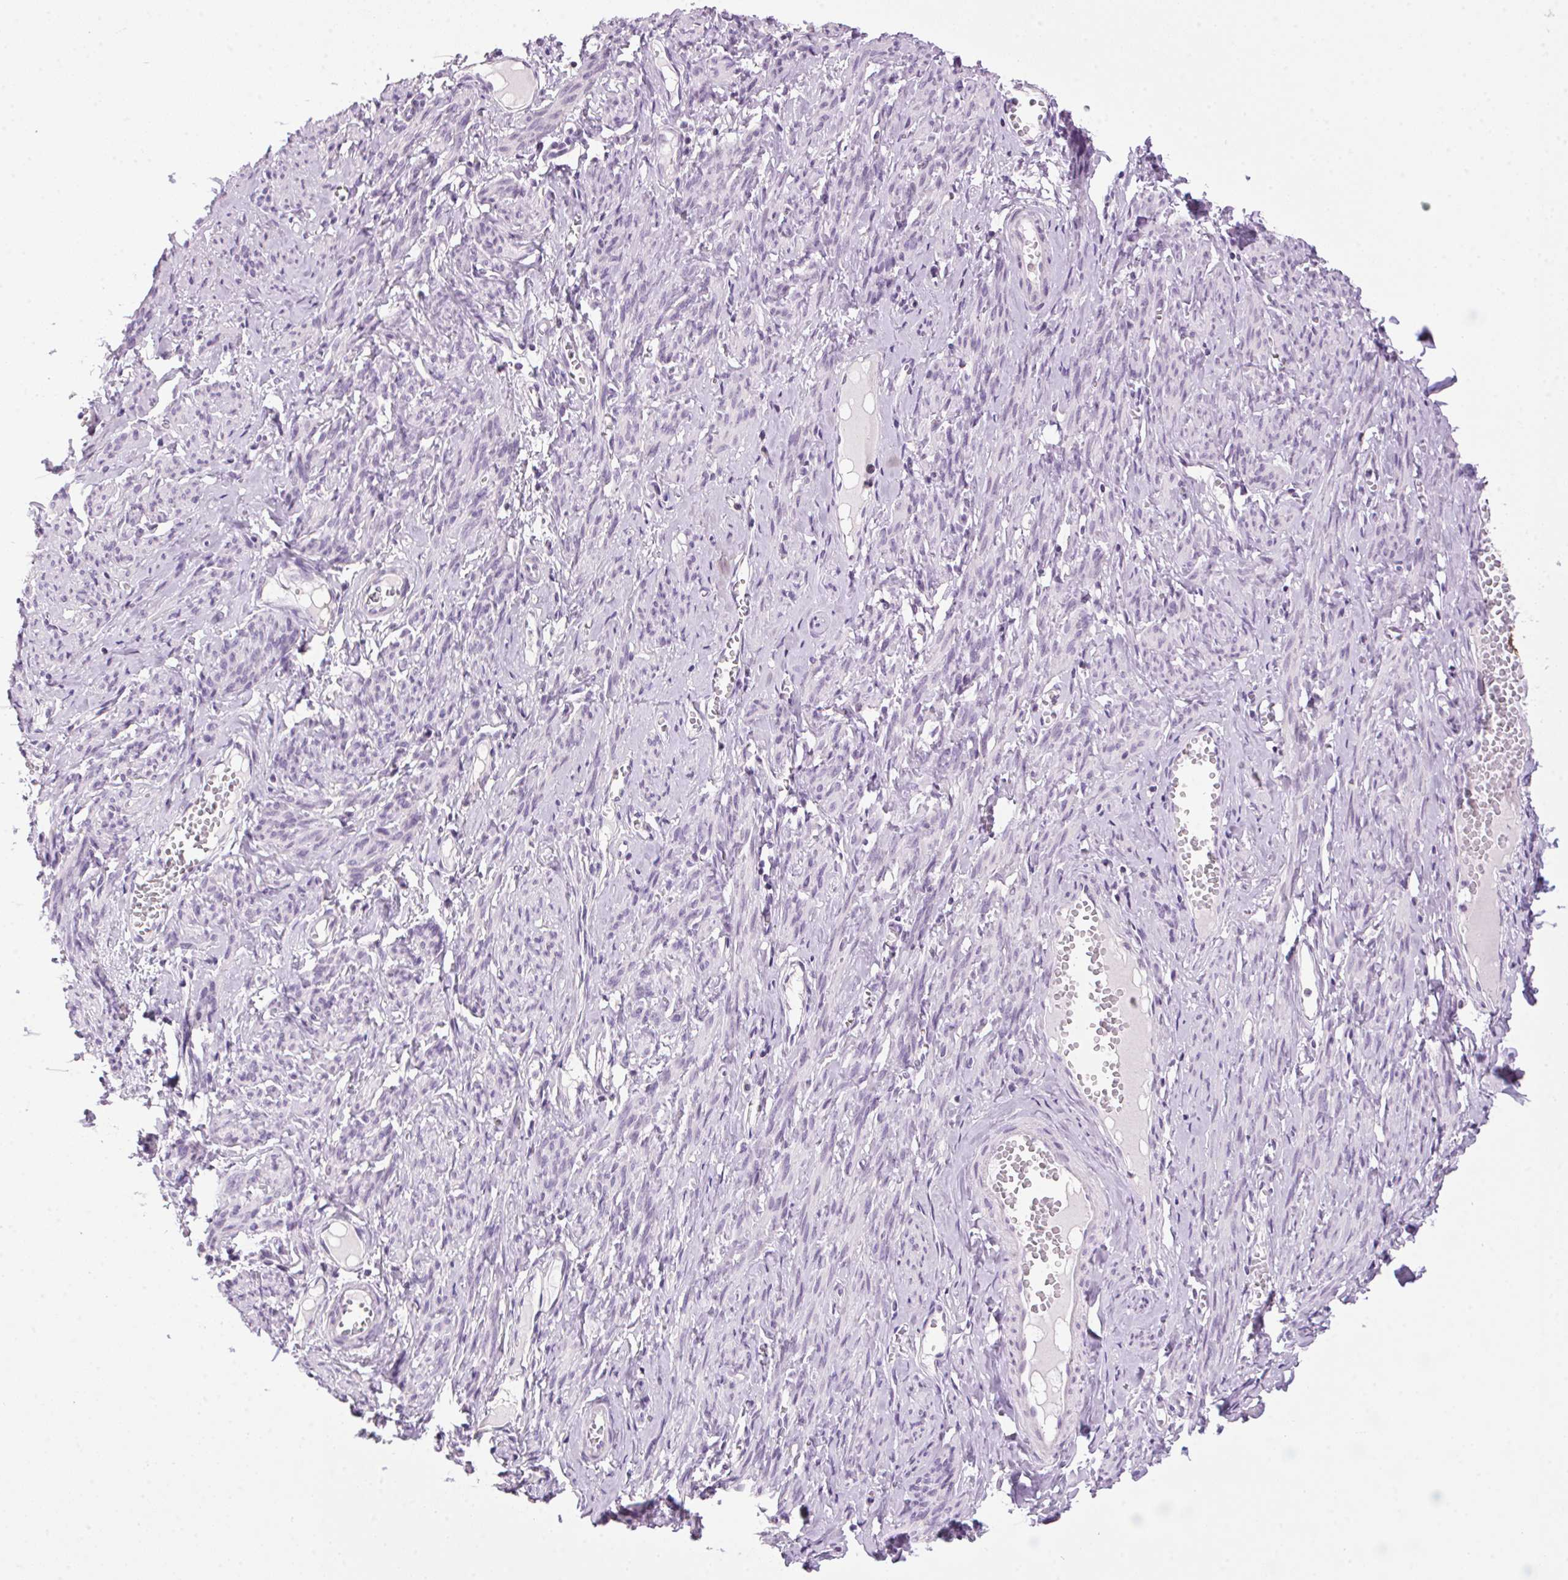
{"staining": {"intensity": "negative", "quantity": "none", "location": "none"}, "tissue": "smooth muscle", "cell_type": "Smooth muscle cells", "image_type": "normal", "snomed": [{"axis": "morphology", "description": "Normal tissue, NOS"}, {"axis": "topography", "description": "Smooth muscle"}], "caption": "Human smooth muscle stained for a protein using IHC shows no positivity in smooth muscle cells.", "gene": "TMEM88B", "patient": {"sex": "female", "age": 65}}